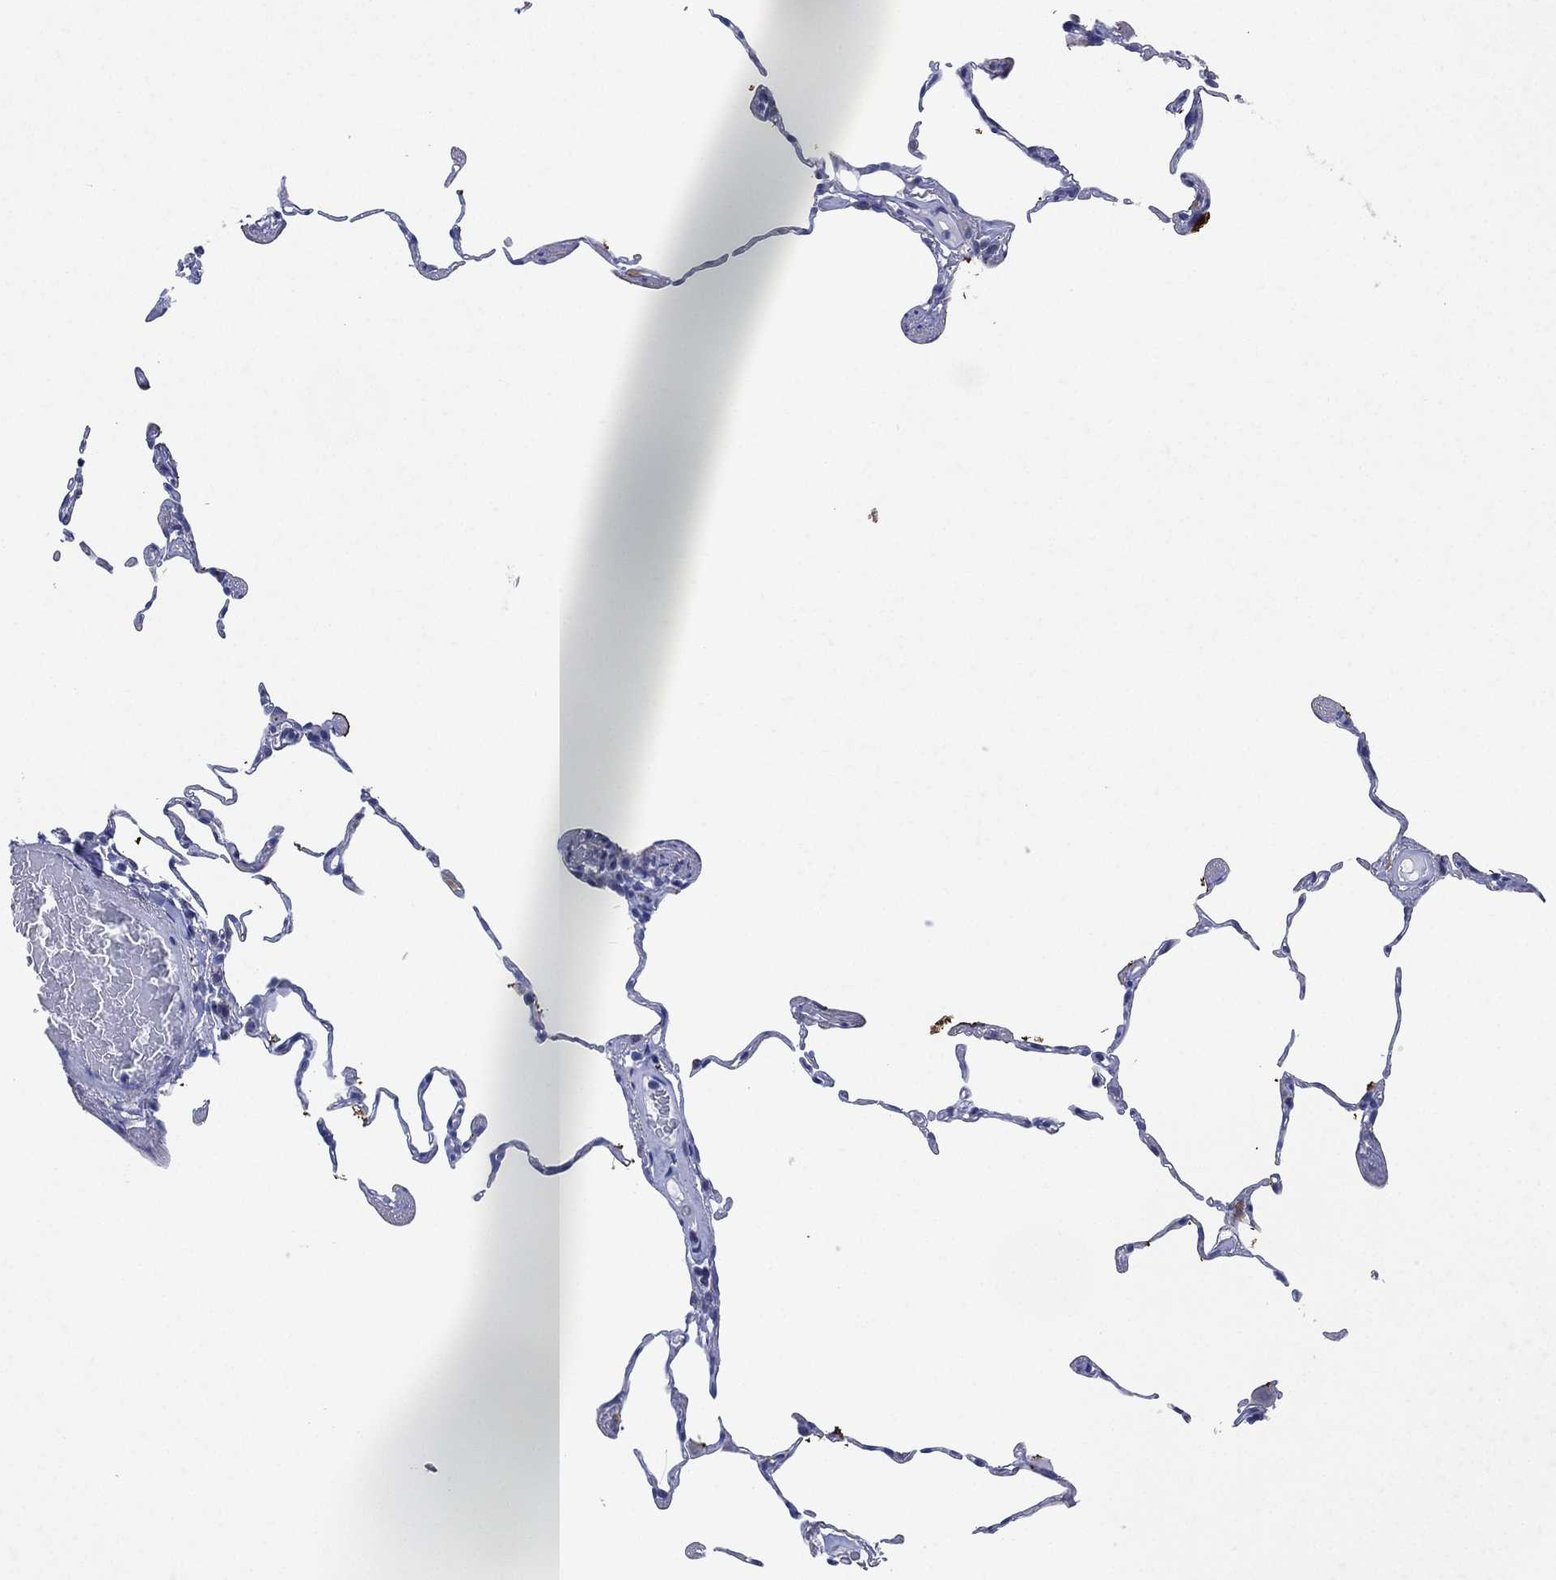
{"staining": {"intensity": "negative", "quantity": "none", "location": "none"}, "tissue": "lung", "cell_type": "Alveolar cells", "image_type": "normal", "snomed": [{"axis": "morphology", "description": "Normal tissue, NOS"}, {"axis": "topography", "description": "Lung"}], "caption": "IHC image of unremarkable human lung stained for a protein (brown), which exhibits no positivity in alveolar cells. The staining is performed using DAB (3,3'-diaminobenzidine) brown chromogen with nuclei counter-stained in using hematoxylin.", "gene": "CHRNA3", "patient": {"sex": "female", "age": 57}}